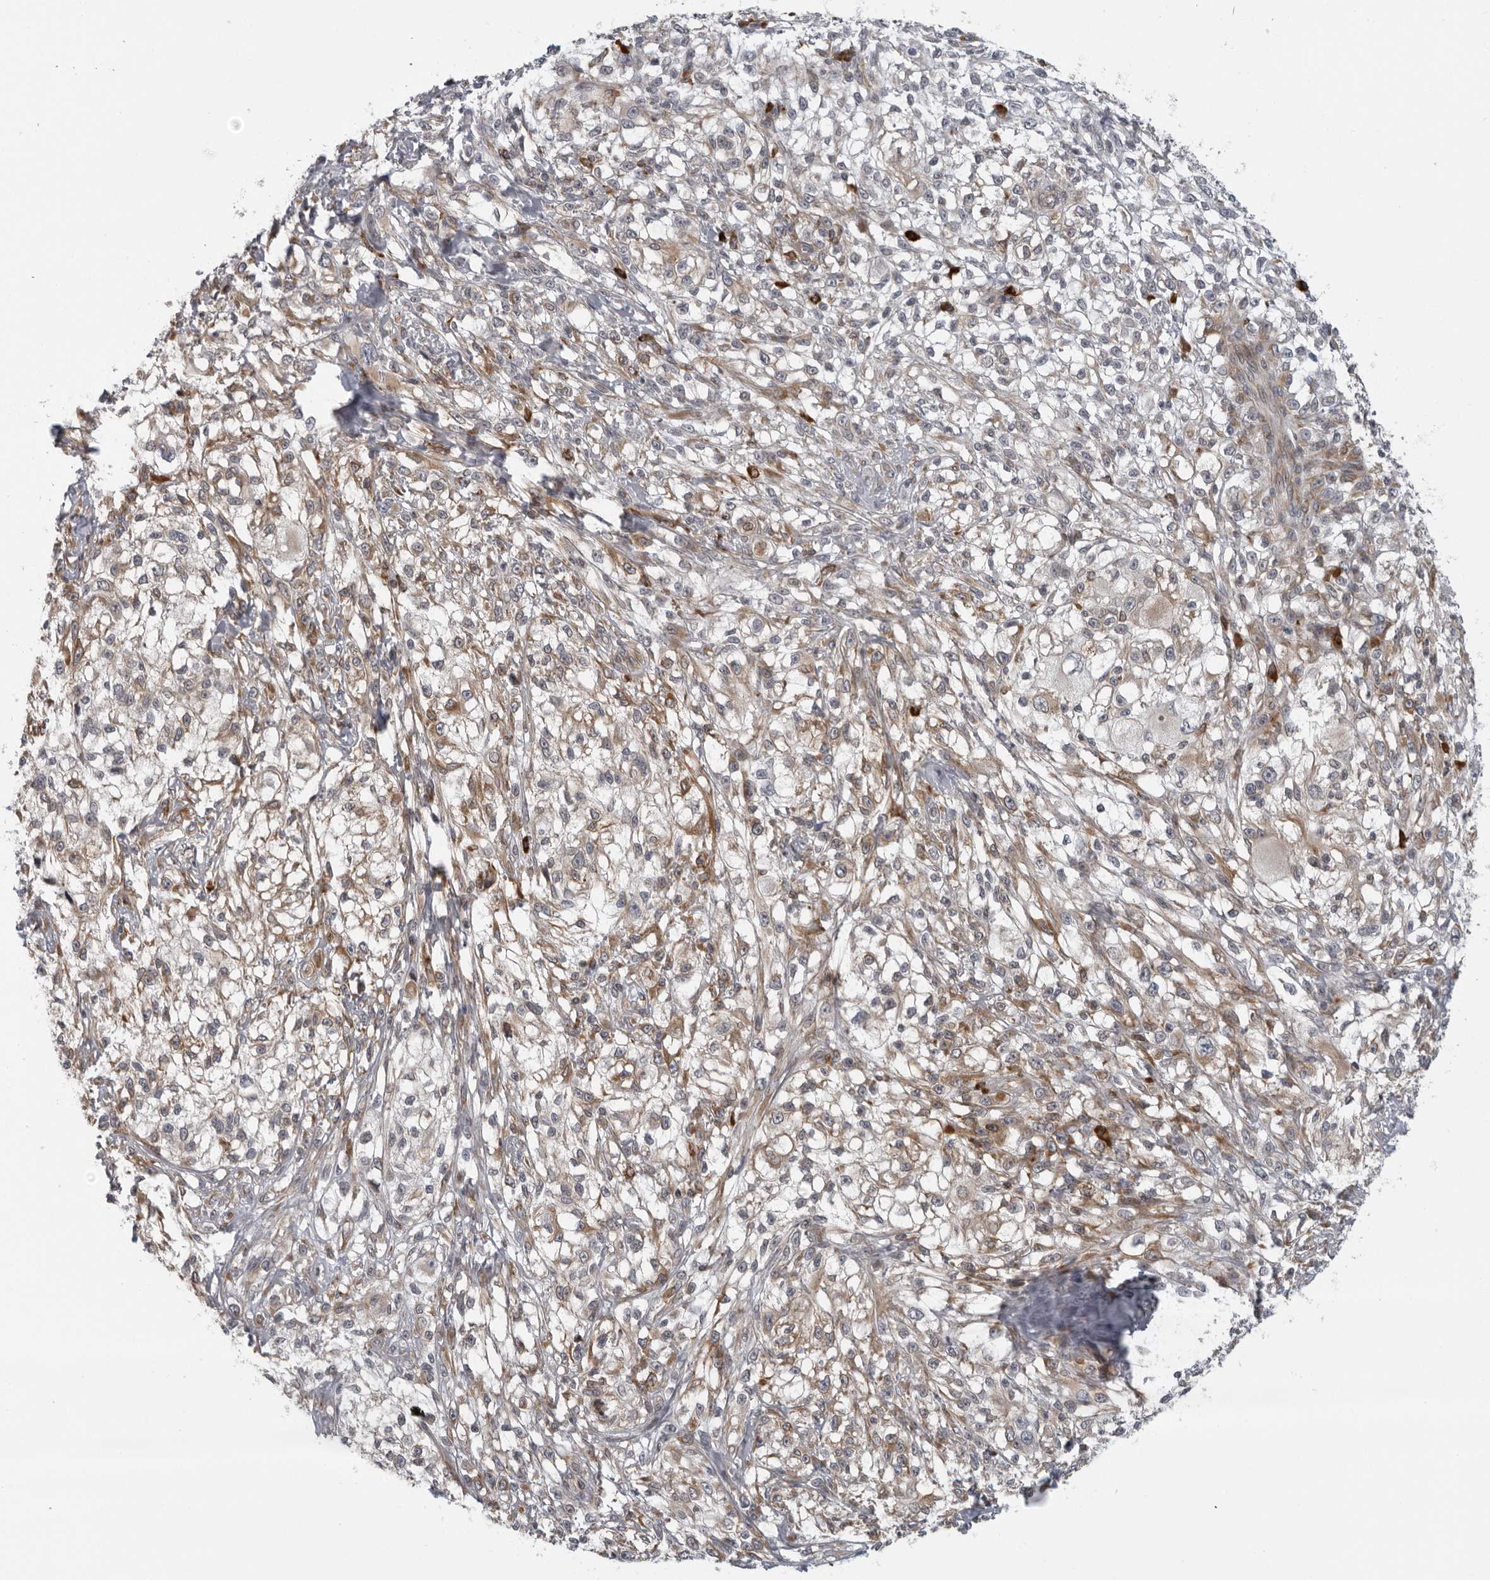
{"staining": {"intensity": "moderate", "quantity": "<25%", "location": "cytoplasmic/membranous"}, "tissue": "melanoma", "cell_type": "Tumor cells", "image_type": "cancer", "snomed": [{"axis": "morphology", "description": "Malignant melanoma, NOS"}, {"axis": "topography", "description": "Skin of head"}], "caption": "Tumor cells show low levels of moderate cytoplasmic/membranous staining in about <25% of cells in malignant melanoma. The protein of interest is stained brown, and the nuclei are stained in blue (DAB IHC with brightfield microscopy, high magnification).", "gene": "ALPK2", "patient": {"sex": "male", "age": 83}}